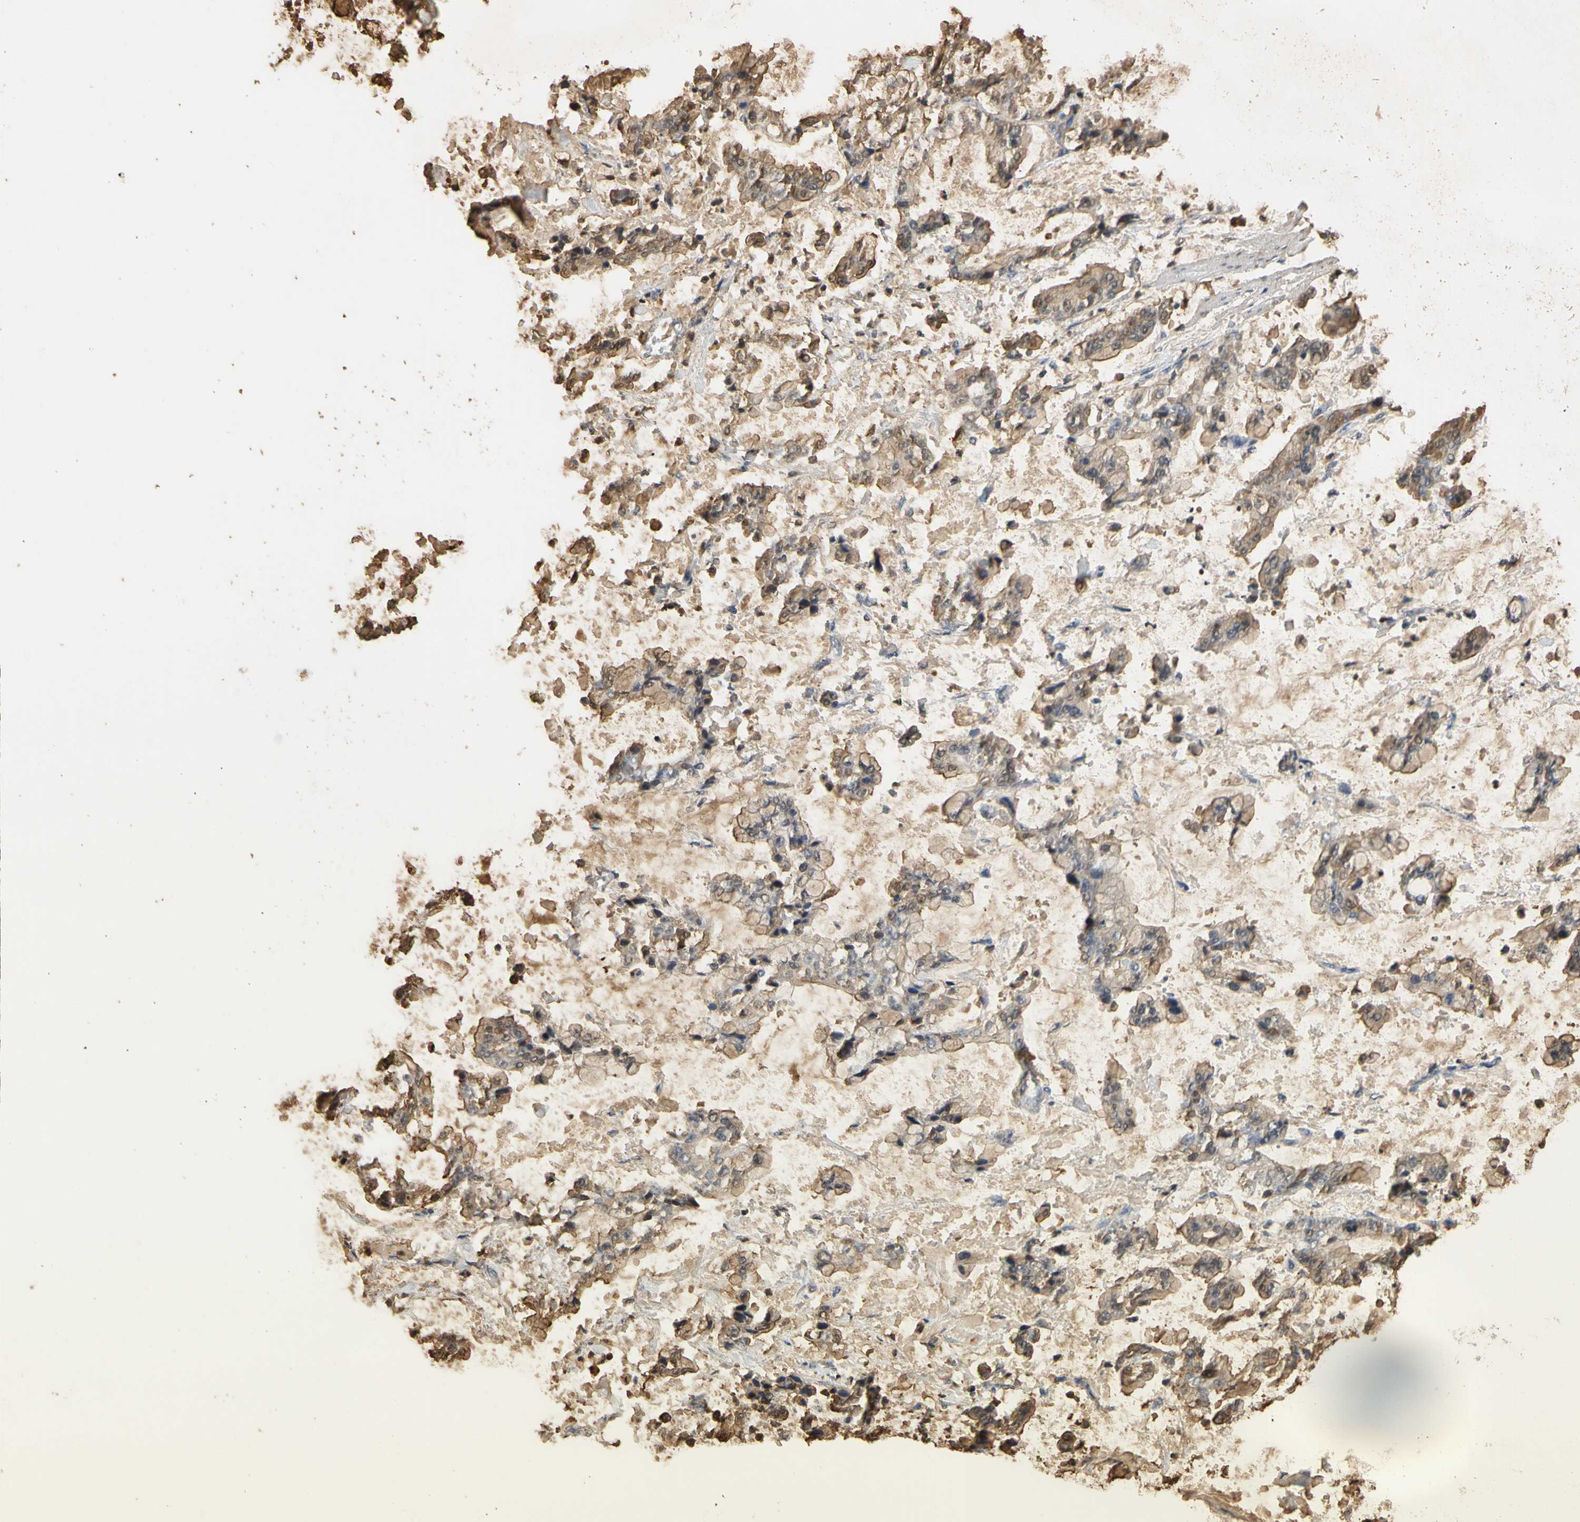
{"staining": {"intensity": "weak", "quantity": ">75%", "location": "cytoplasmic/membranous"}, "tissue": "stomach cancer", "cell_type": "Tumor cells", "image_type": "cancer", "snomed": [{"axis": "morphology", "description": "Normal tissue, NOS"}, {"axis": "morphology", "description": "Adenocarcinoma, NOS"}, {"axis": "topography", "description": "Stomach, upper"}, {"axis": "topography", "description": "Stomach"}], "caption": "Weak cytoplasmic/membranous expression for a protein is appreciated in approximately >75% of tumor cells of stomach cancer using immunohistochemistry.", "gene": "S100A6", "patient": {"sex": "male", "age": 76}}